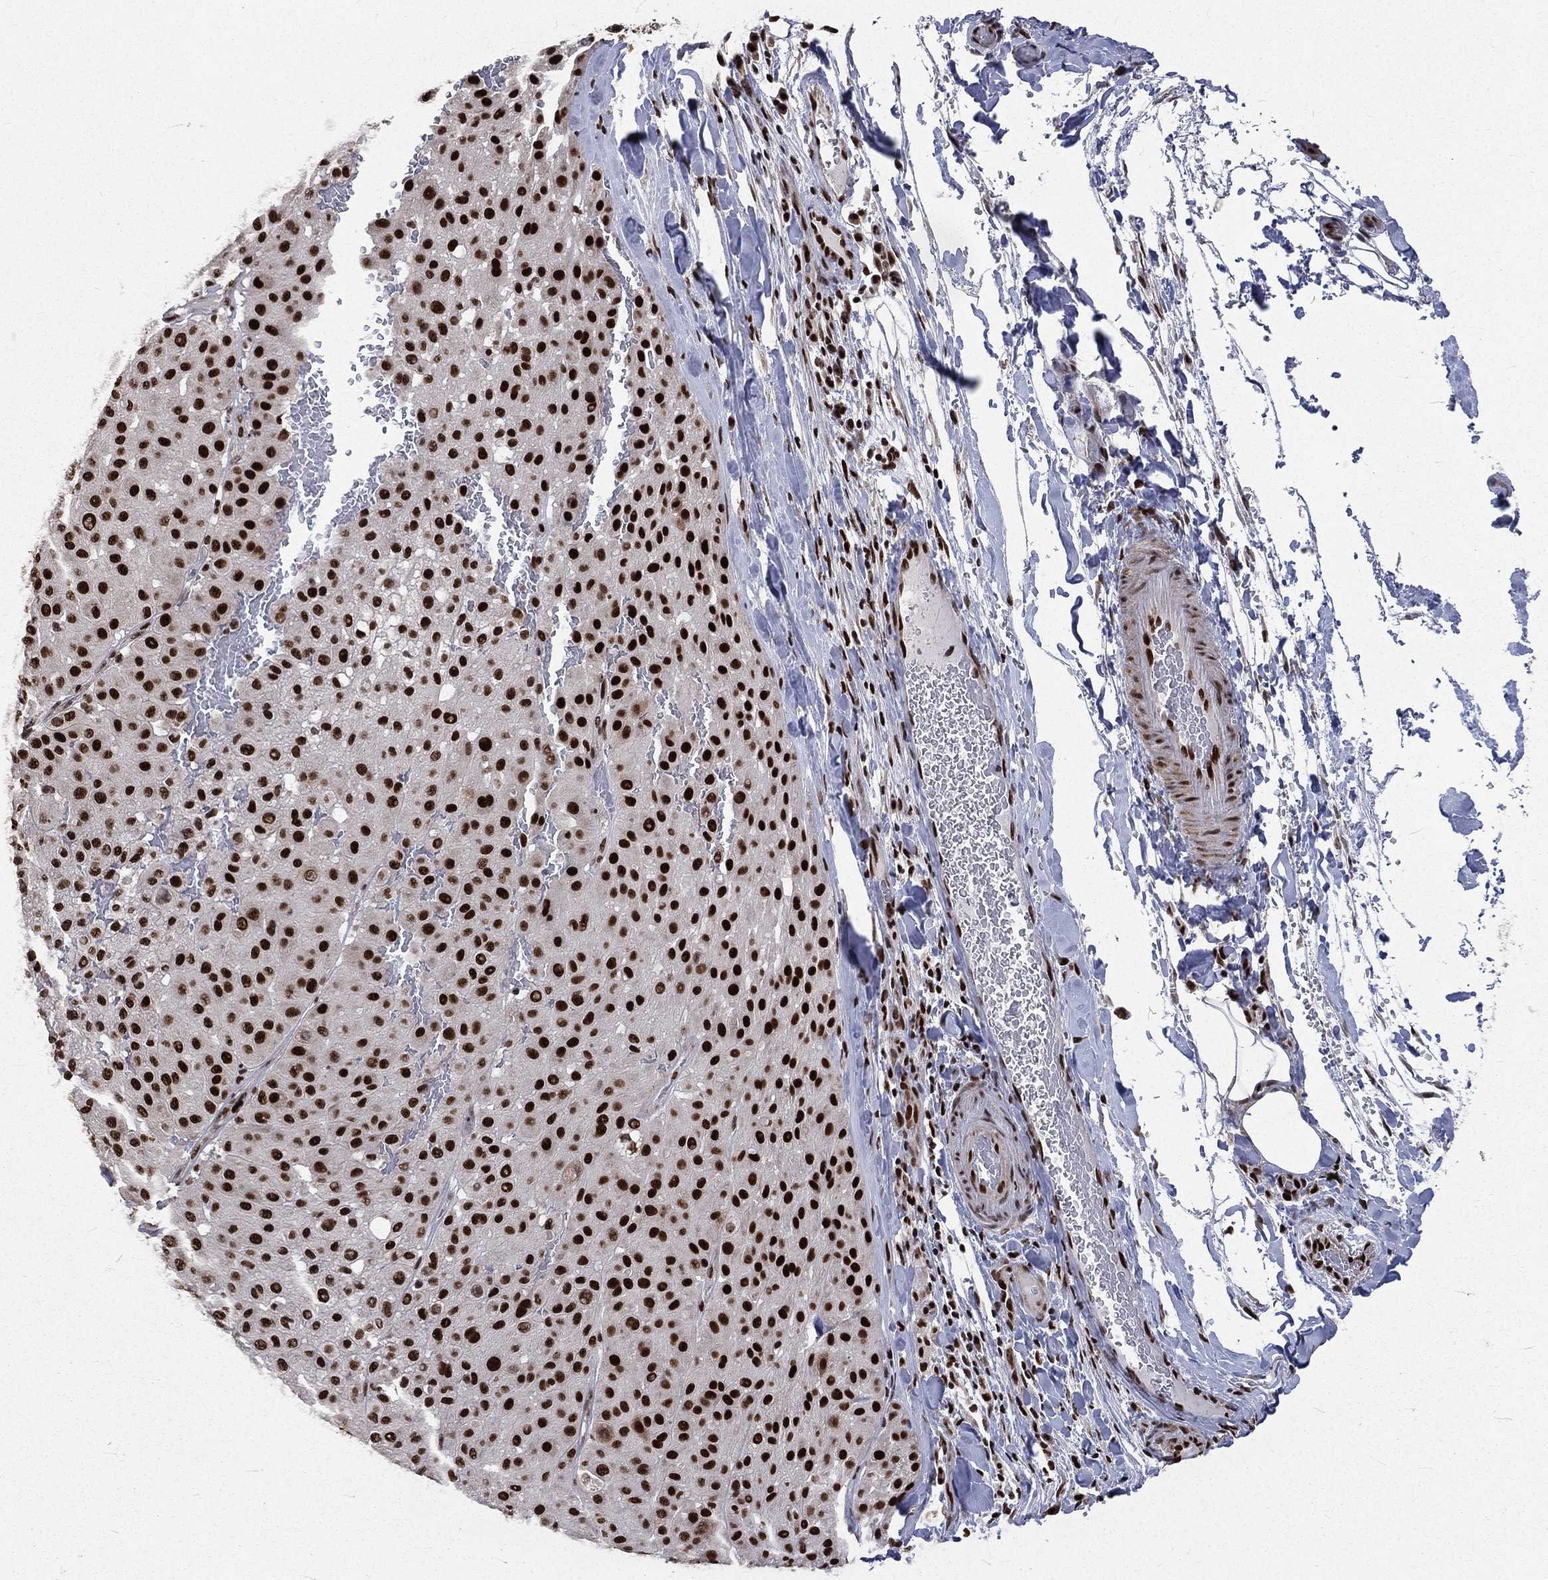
{"staining": {"intensity": "strong", "quantity": ">75%", "location": "nuclear"}, "tissue": "melanoma", "cell_type": "Tumor cells", "image_type": "cancer", "snomed": [{"axis": "morphology", "description": "Malignant melanoma, Metastatic site"}, {"axis": "topography", "description": "Smooth muscle"}], "caption": "IHC histopathology image of human melanoma stained for a protein (brown), which demonstrates high levels of strong nuclear staining in about >75% of tumor cells.", "gene": "POLB", "patient": {"sex": "male", "age": 41}}